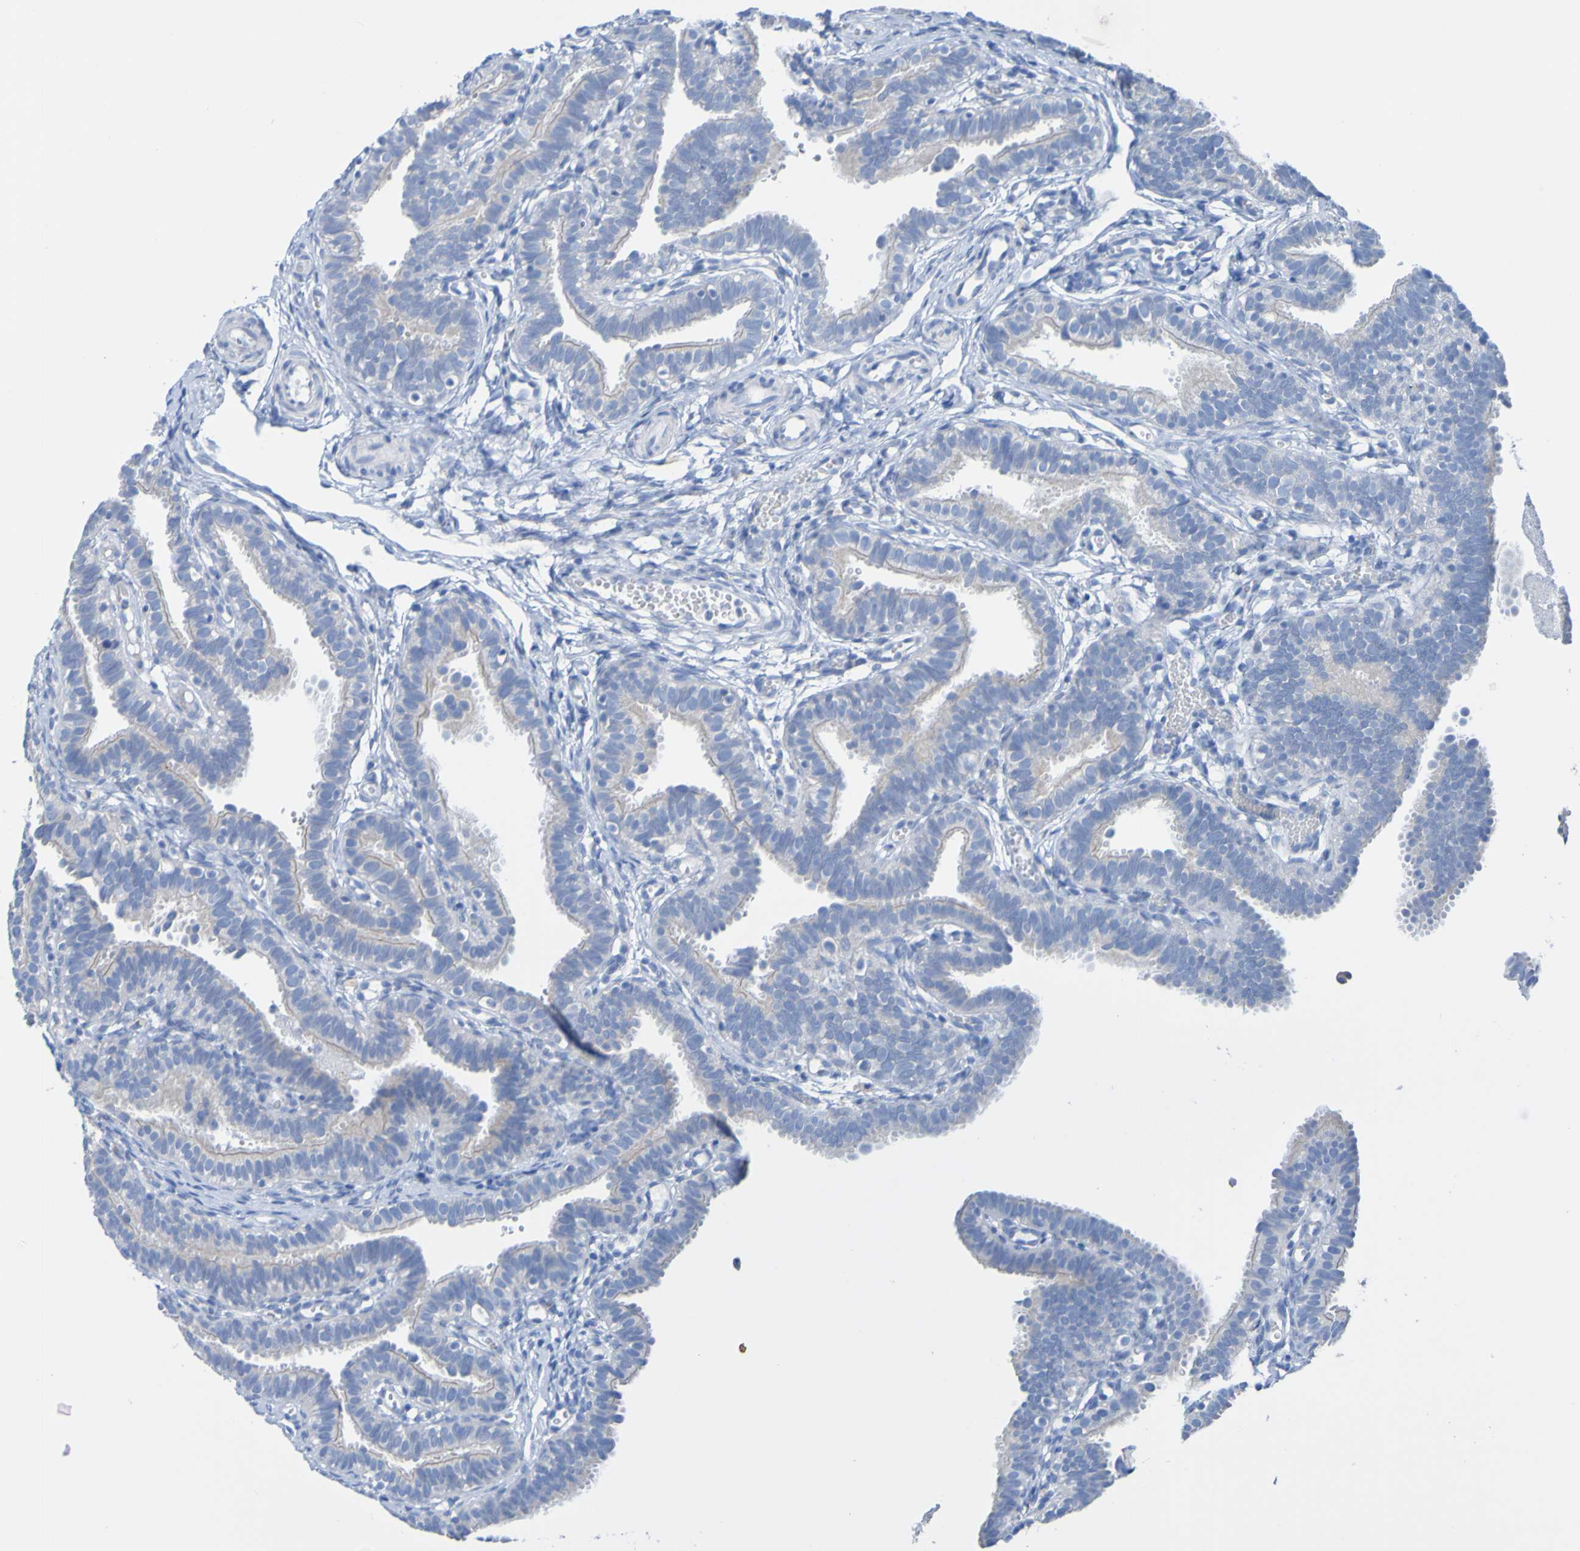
{"staining": {"intensity": "negative", "quantity": "none", "location": "none"}, "tissue": "fallopian tube", "cell_type": "Glandular cells", "image_type": "normal", "snomed": [{"axis": "morphology", "description": "Normal tissue, NOS"}, {"axis": "topography", "description": "Fallopian tube"}, {"axis": "topography", "description": "Placenta"}], "caption": "High power microscopy image of an IHC micrograph of normal fallopian tube, revealing no significant positivity in glandular cells.", "gene": "ACMSD", "patient": {"sex": "female", "age": 34}}